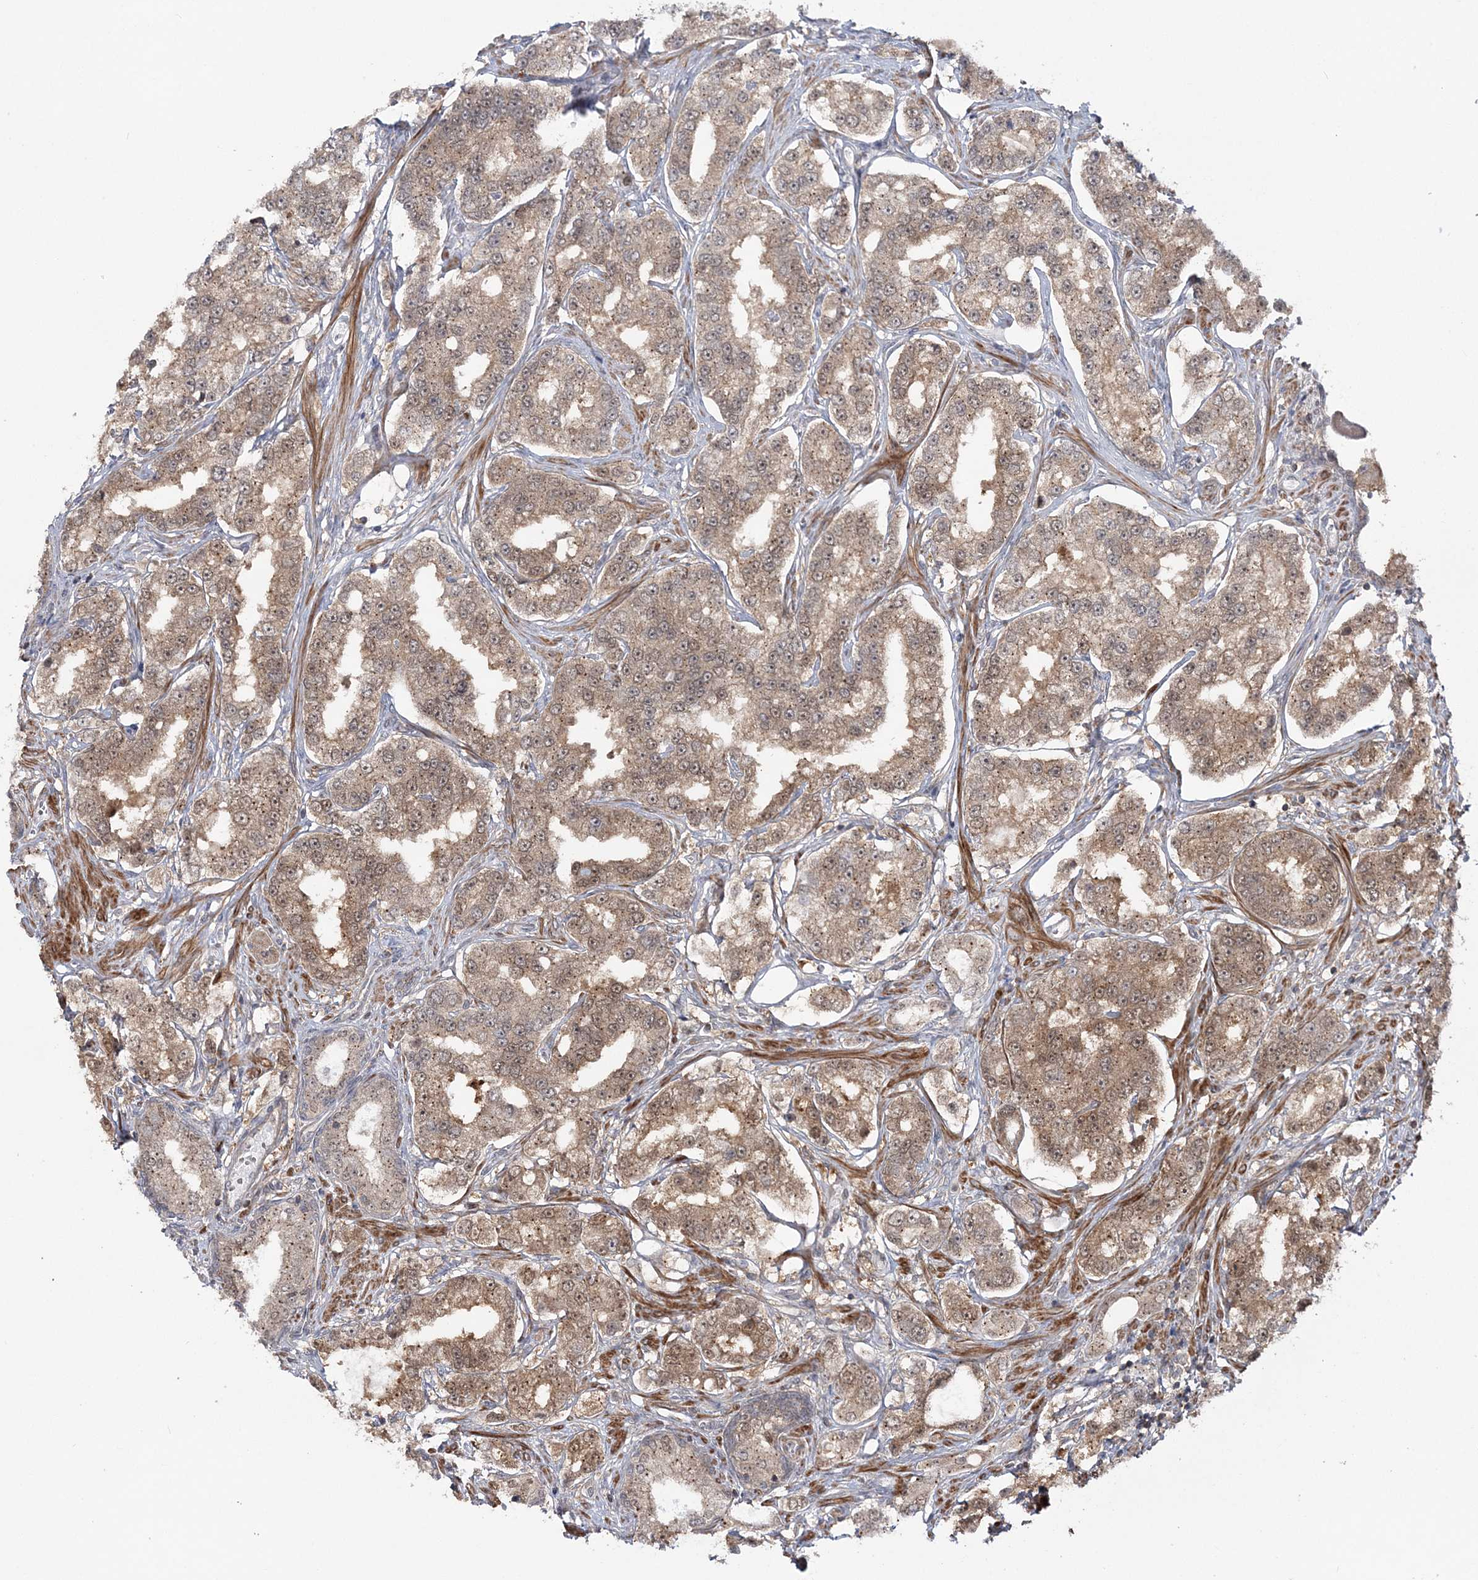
{"staining": {"intensity": "moderate", "quantity": ">75%", "location": "cytoplasmic/membranous,nuclear"}, "tissue": "prostate cancer", "cell_type": "Tumor cells", "image_type": "cancer", "snomed": [{"axis": "morphology", "description": "Normal tissue, NOS"}, {"axis": "morphology", "description": "Adenocarcinoma, High grade"}, {"axis": "topography", "description": "Prostate"}], "caption": "Immunohistochemical staining of prostate cancer (high-grade adenocarcinoma) displays medium levels of moderate cytoplasmic/membranous and nuclear staining in about >75% of tumor cells.", "gene": "MOCS2", "patient": {"sex": "male", "age": 83}}